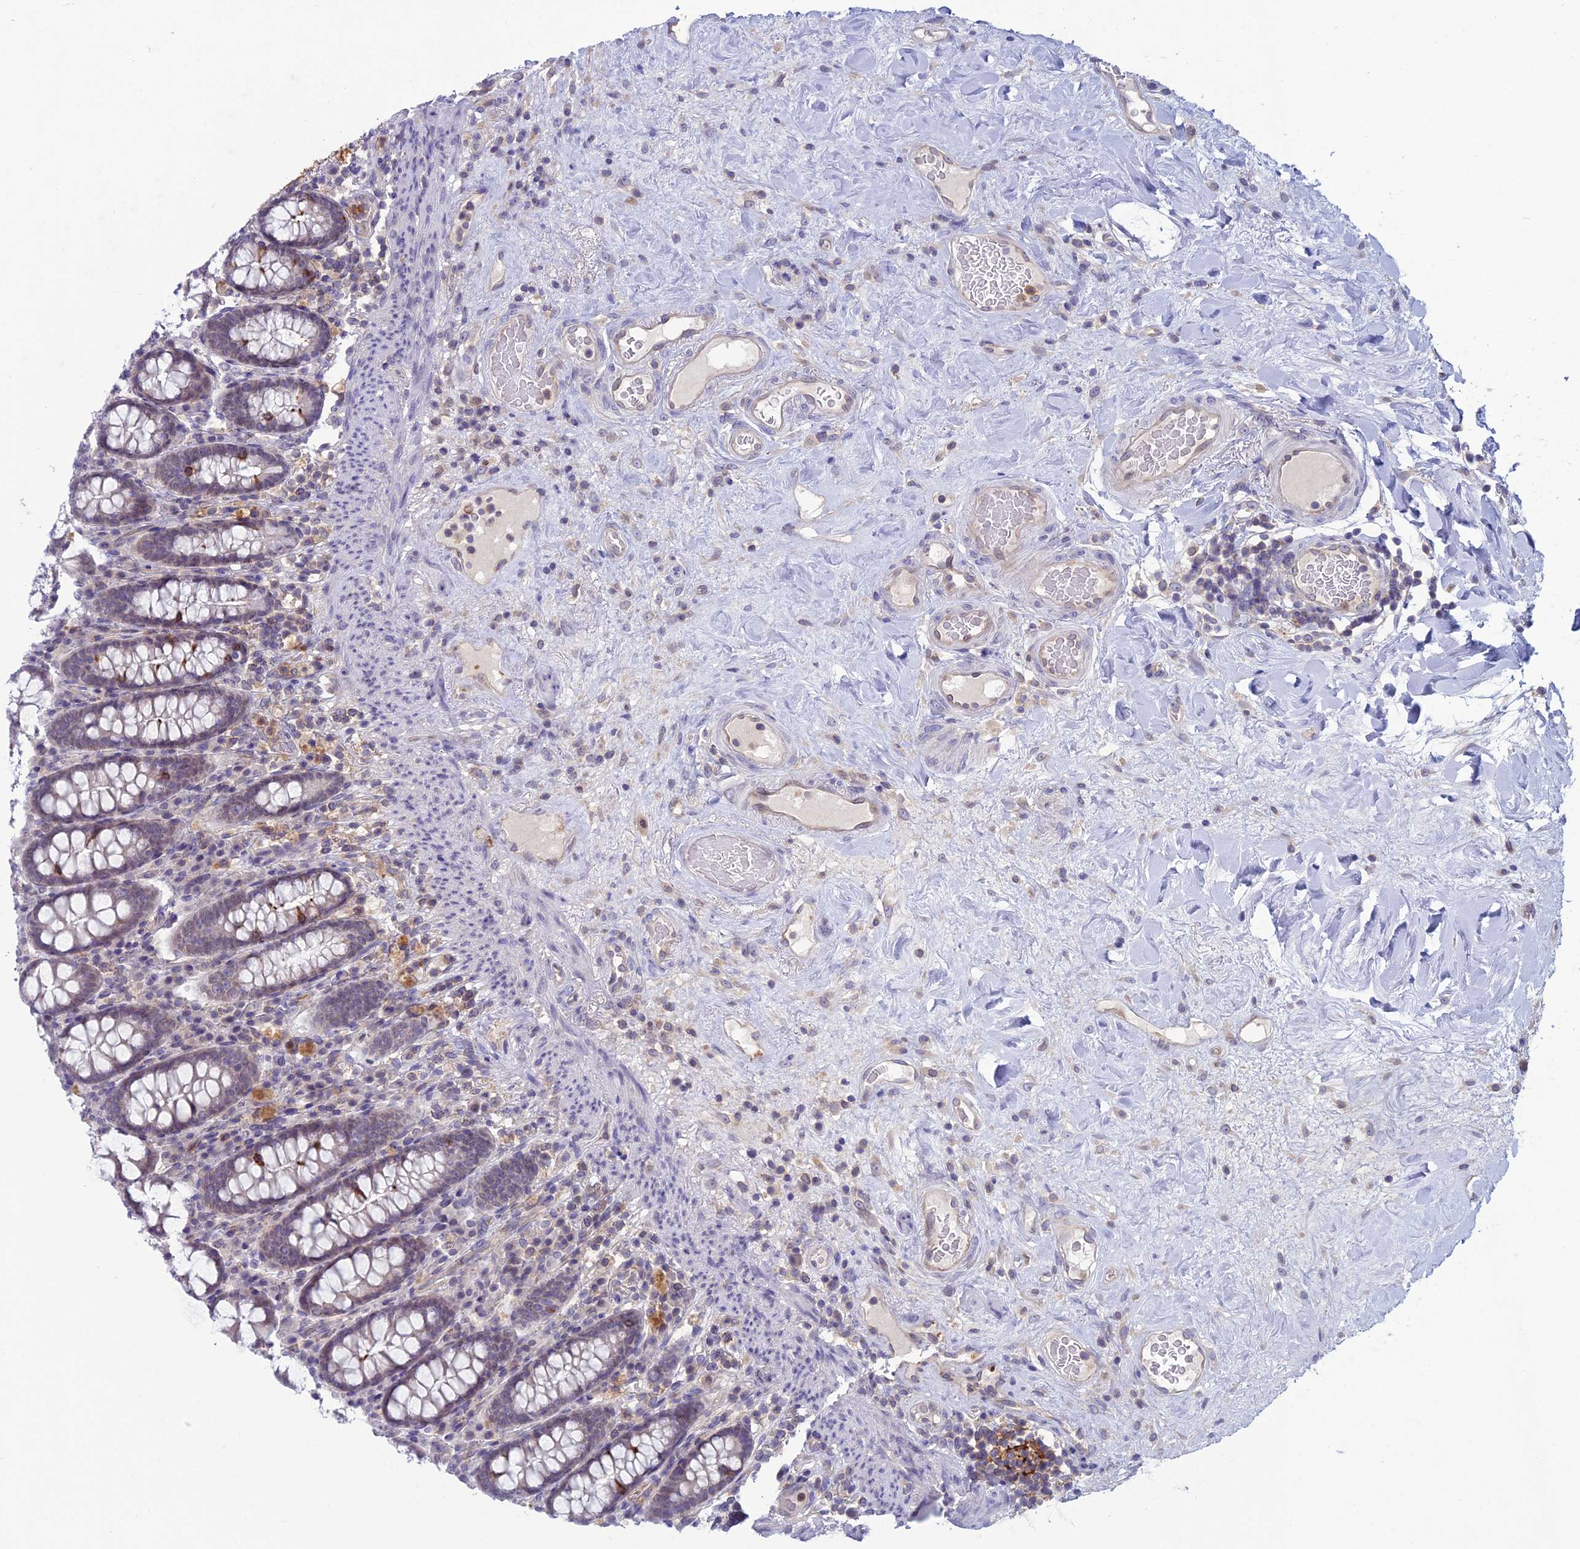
{"staining": {"intensity": "negative", "quantity": "none", "location": "none"}, "tissue": "colon", "cell_type": "Endothelial cells", "image_type": "normal", "snomed": [{"axis": "morphology", "description": "Normal tissue, NOS"}, {"axis": "topography", "description": "Colon"}], "caption": "An immunohistochemistry (IHC) image of normal colon is shown. There is no staining in endothelial cells of colon. The staining was performed using DAB (3,3'-diaminobenzidine) to visualize the protein expression in brown, while the nuclei were stained in blue with hematoxylin (Magnification: 20x).", "gene": "WDR46", "patient": {"sex": "female", "age": 79}}